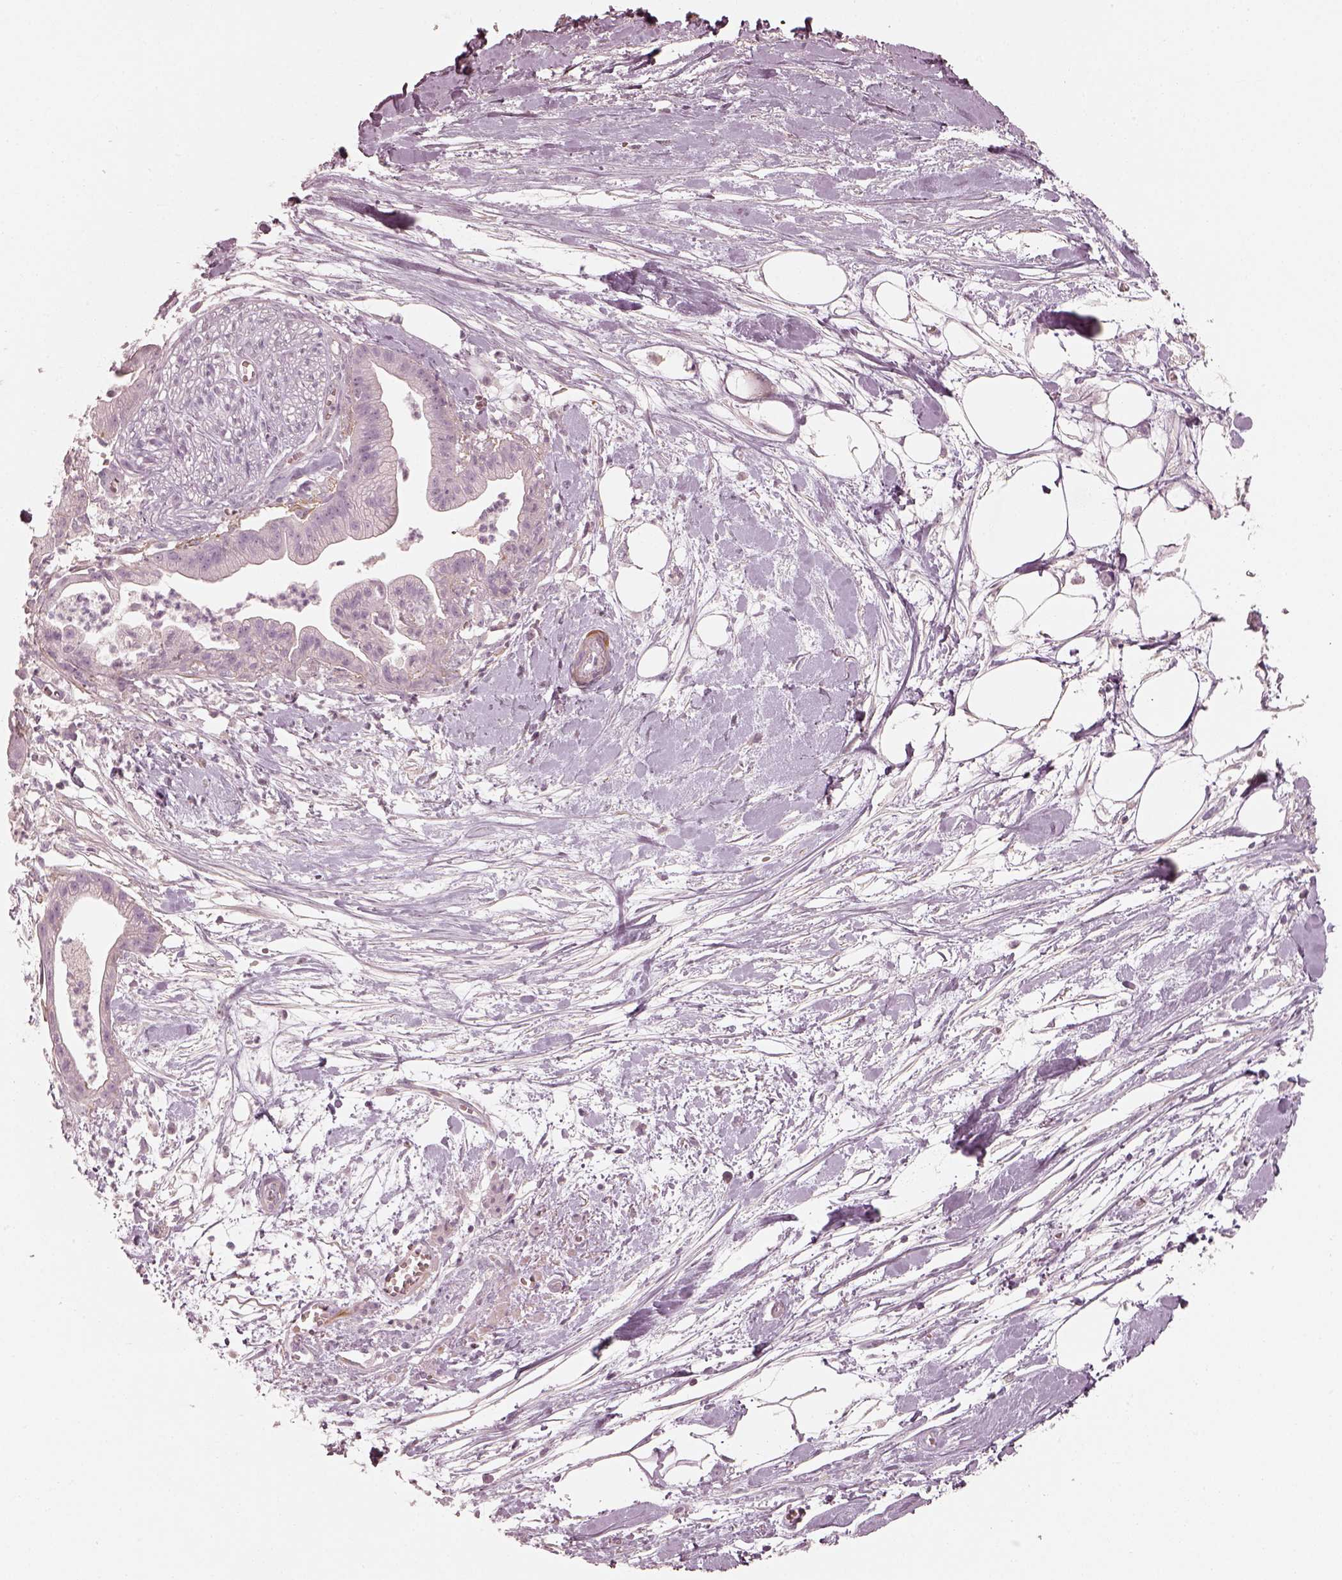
{"staining": {"intensity": "negative", "quantity": "none", "location": "none"}, "tissue": "pancreatic cancer", "cell_type": "Tumor cells", "image_type": "cancer", "snomed": [{"axis": "morphology", "description": "Normal tissue, NOS"}, {"axis": "morphology", "description": "Adenocarcinoma, NOS"}, {"axis": "topography", "description": "Lymph node"}, {"axis": "topography", "description": "Pancreas"}], "caption": "IHC micrograph of neoplastic tissue: human adenocarcinoma (pancreatic) stained with DAB reveals no significant protein staining in tumor cells.", "gene": "PRLHR", "patient": {"sex": "female", "age": 58}}